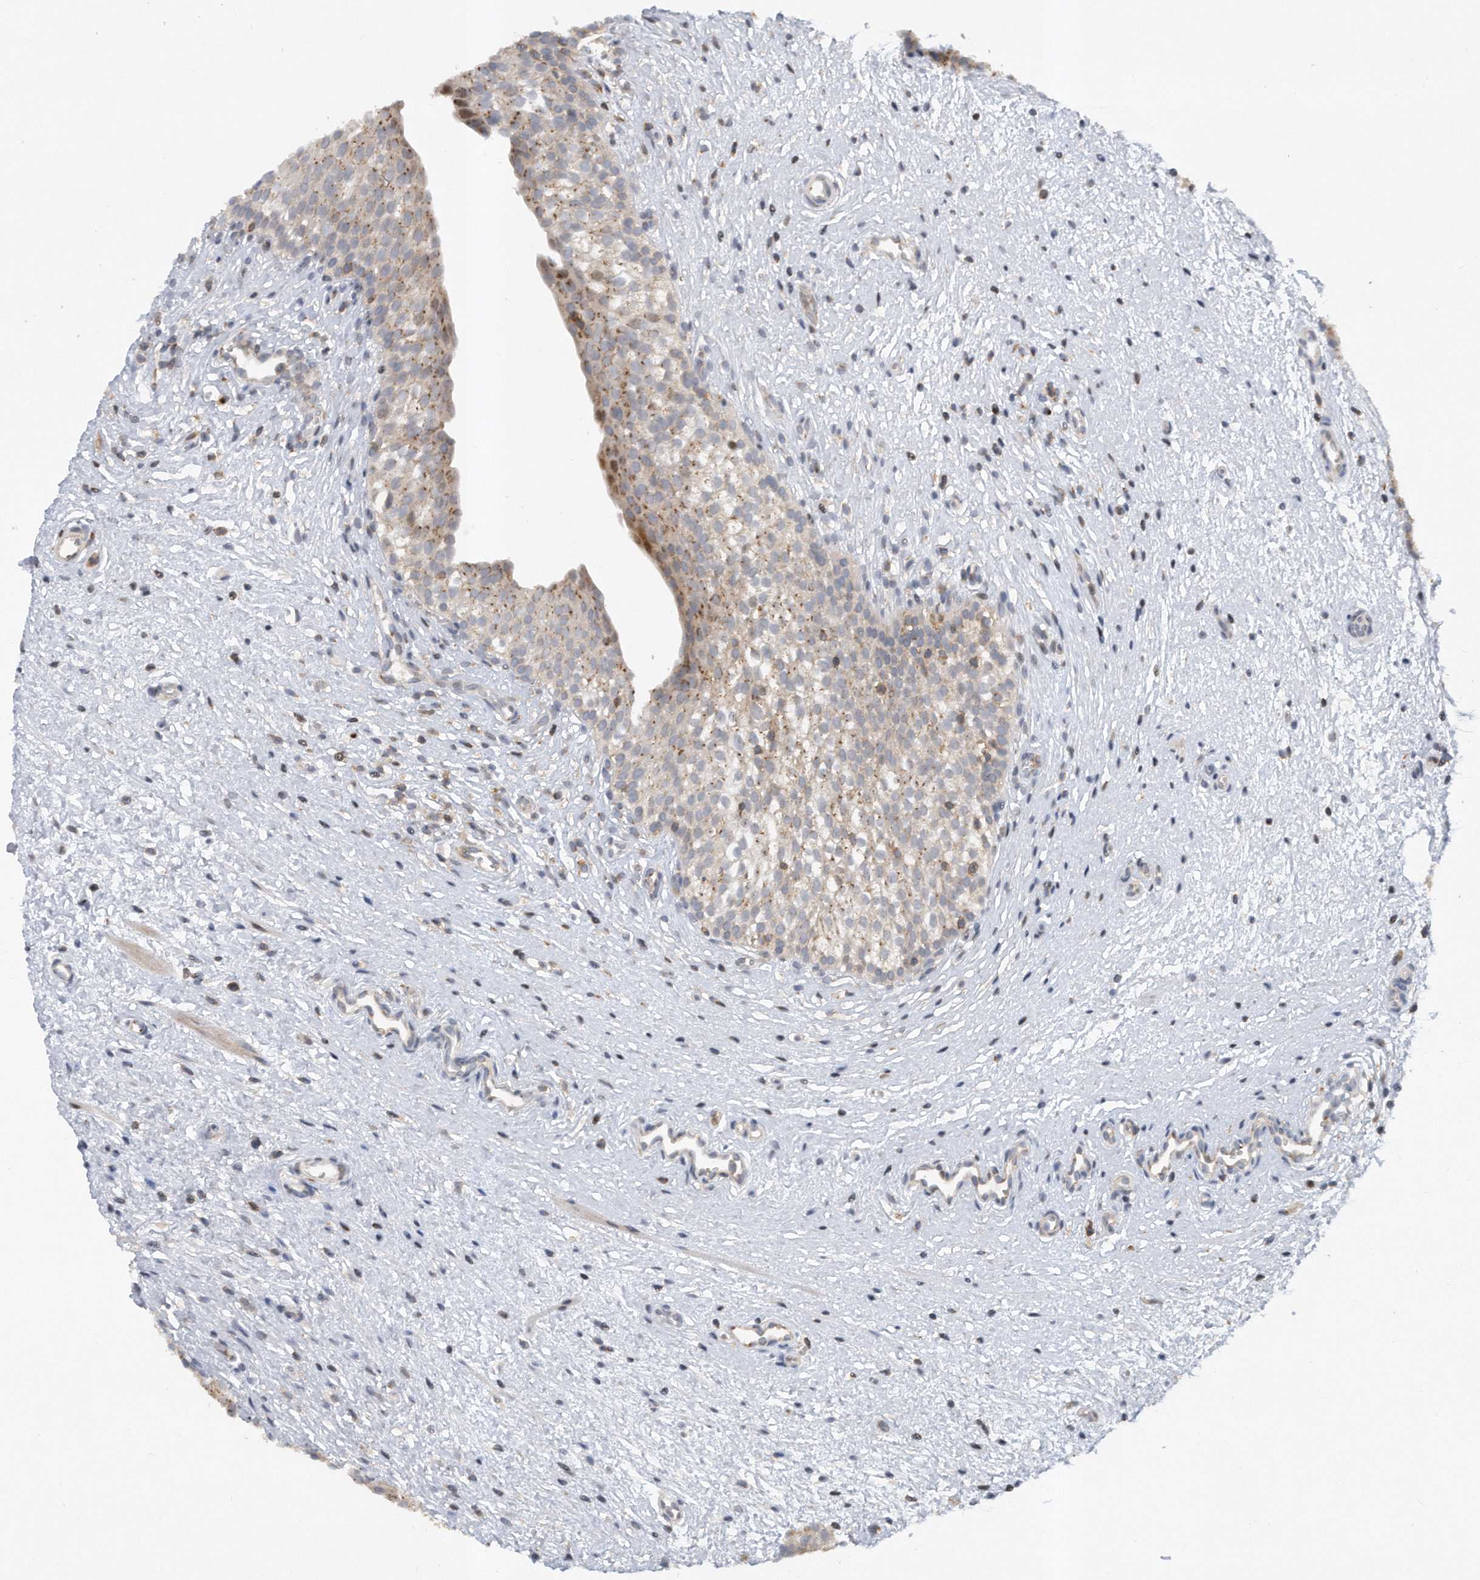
{"staining": {"intensity": "strong", "quantity": "25%-75%", "location": "cytoplasmic/membranous"}, "tissue": "urinary bladder", "cell_type": "Urothelial cells", "image_type": "normal", "snomed": [{"axis": "morphology", "description": "Normal tissue, NOS"}, {"axis": "topography", "description": "Urinary bladder"}], "caption": "This is an image of immunohistochemistry staining of unremarkable urinary bladder, which shows strong expression in the cytoplasmic/membranous of urothelial cells.", "gene": "PGBD2", "patient": {"sex": "male", "age": 1}}